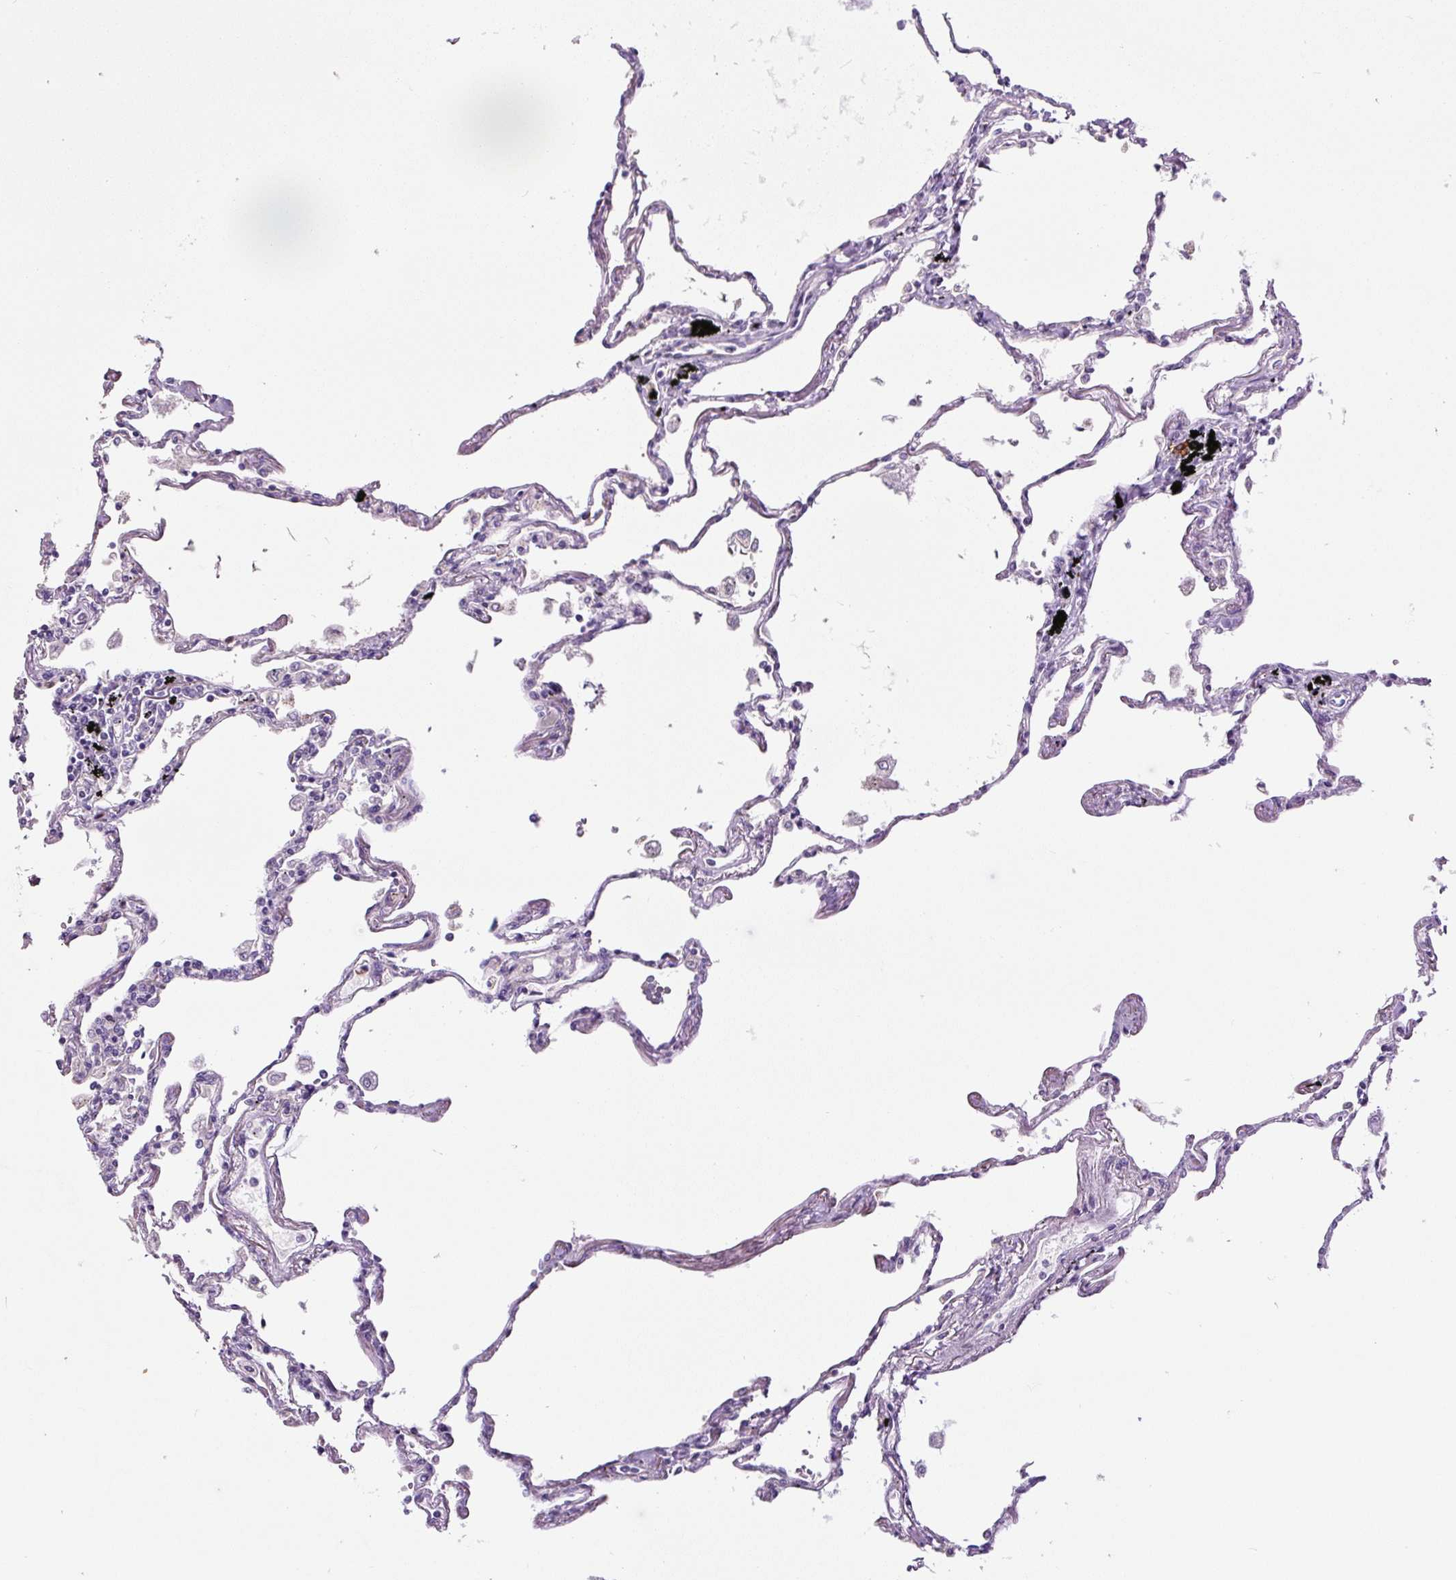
{"staining": {"intensity": "negative", "quantity": "none", "location": "none"}, "tissue": "lung", "cell_type": "Alveolar cells", "image_type": "normal", "snomed": [{"axis": "morphology", "description": "Normal tissue, NOS"}, {"axis": "topography", "description": "Lung"}], "caption": "DAB immunohistochemical staining of normal lung demonstrates no significant positivity in alveolar cells. The staining was performed using DAB (3,3'-diaminobenzidine) to visualize the protein expression in brown, while the nuclei were stained in blue with hematoxylin (Magnification: 20x).", "gene": "HPS4", "patient": {"sex": "female", "age": 67}}